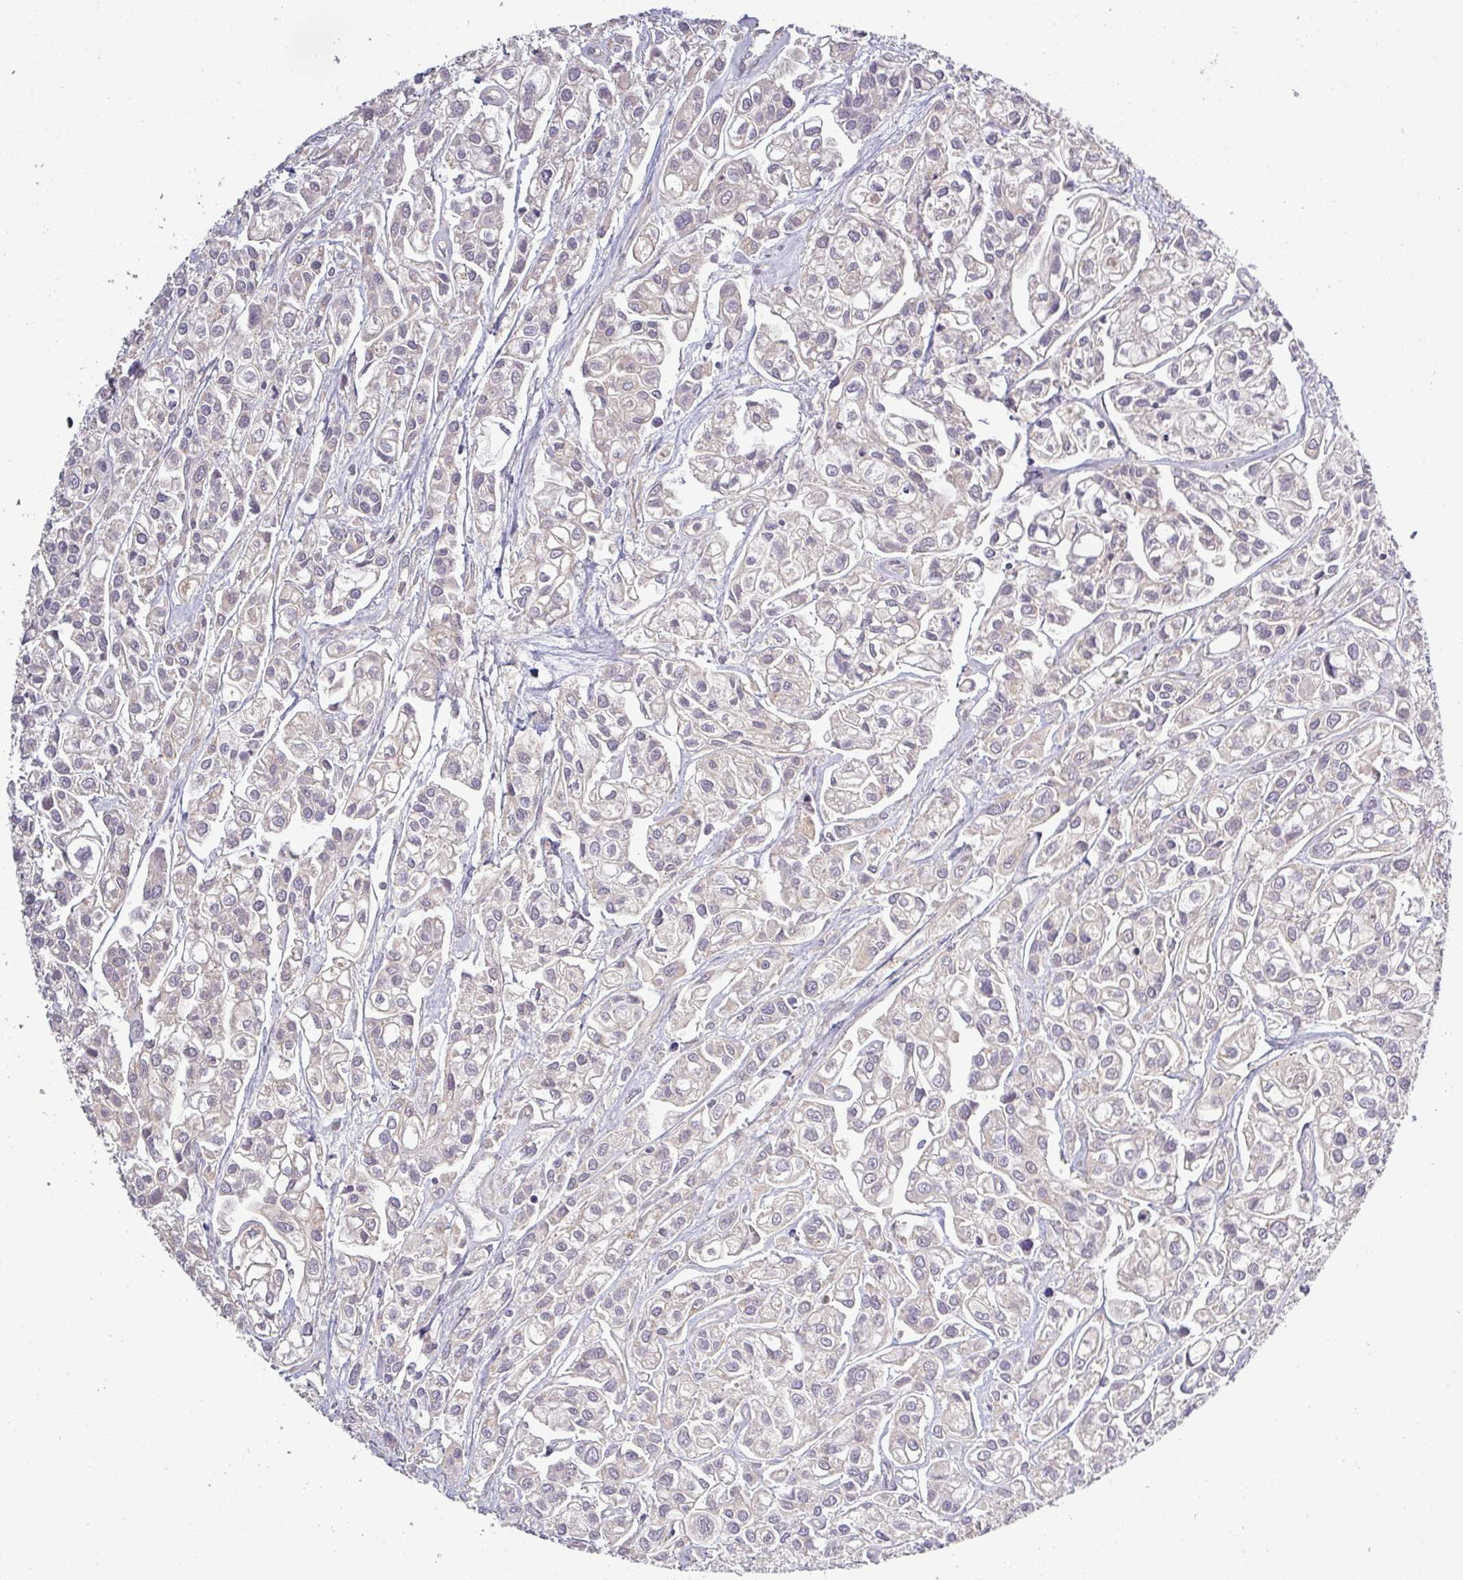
{"staining": {"intensity": "negative", "quantity": "none", "location": "none"}, "tissue": "urothelial cancer", "cell_type": "Tumor cells", "image_type": "cancer", "snomed": [{"axis": "morphology", "description": "Urothelial carcinoma, High grade"}, {"axis": "topography", "description": "Urinary bladder"}], "caption": "Human urothelial carcinoma (high-grade) stained for a protein using immunohistochemistry (IHC) reveals no expression in tumor cells.", "gene": "NIN", "patient": {"sex": "male", "age": 67}}